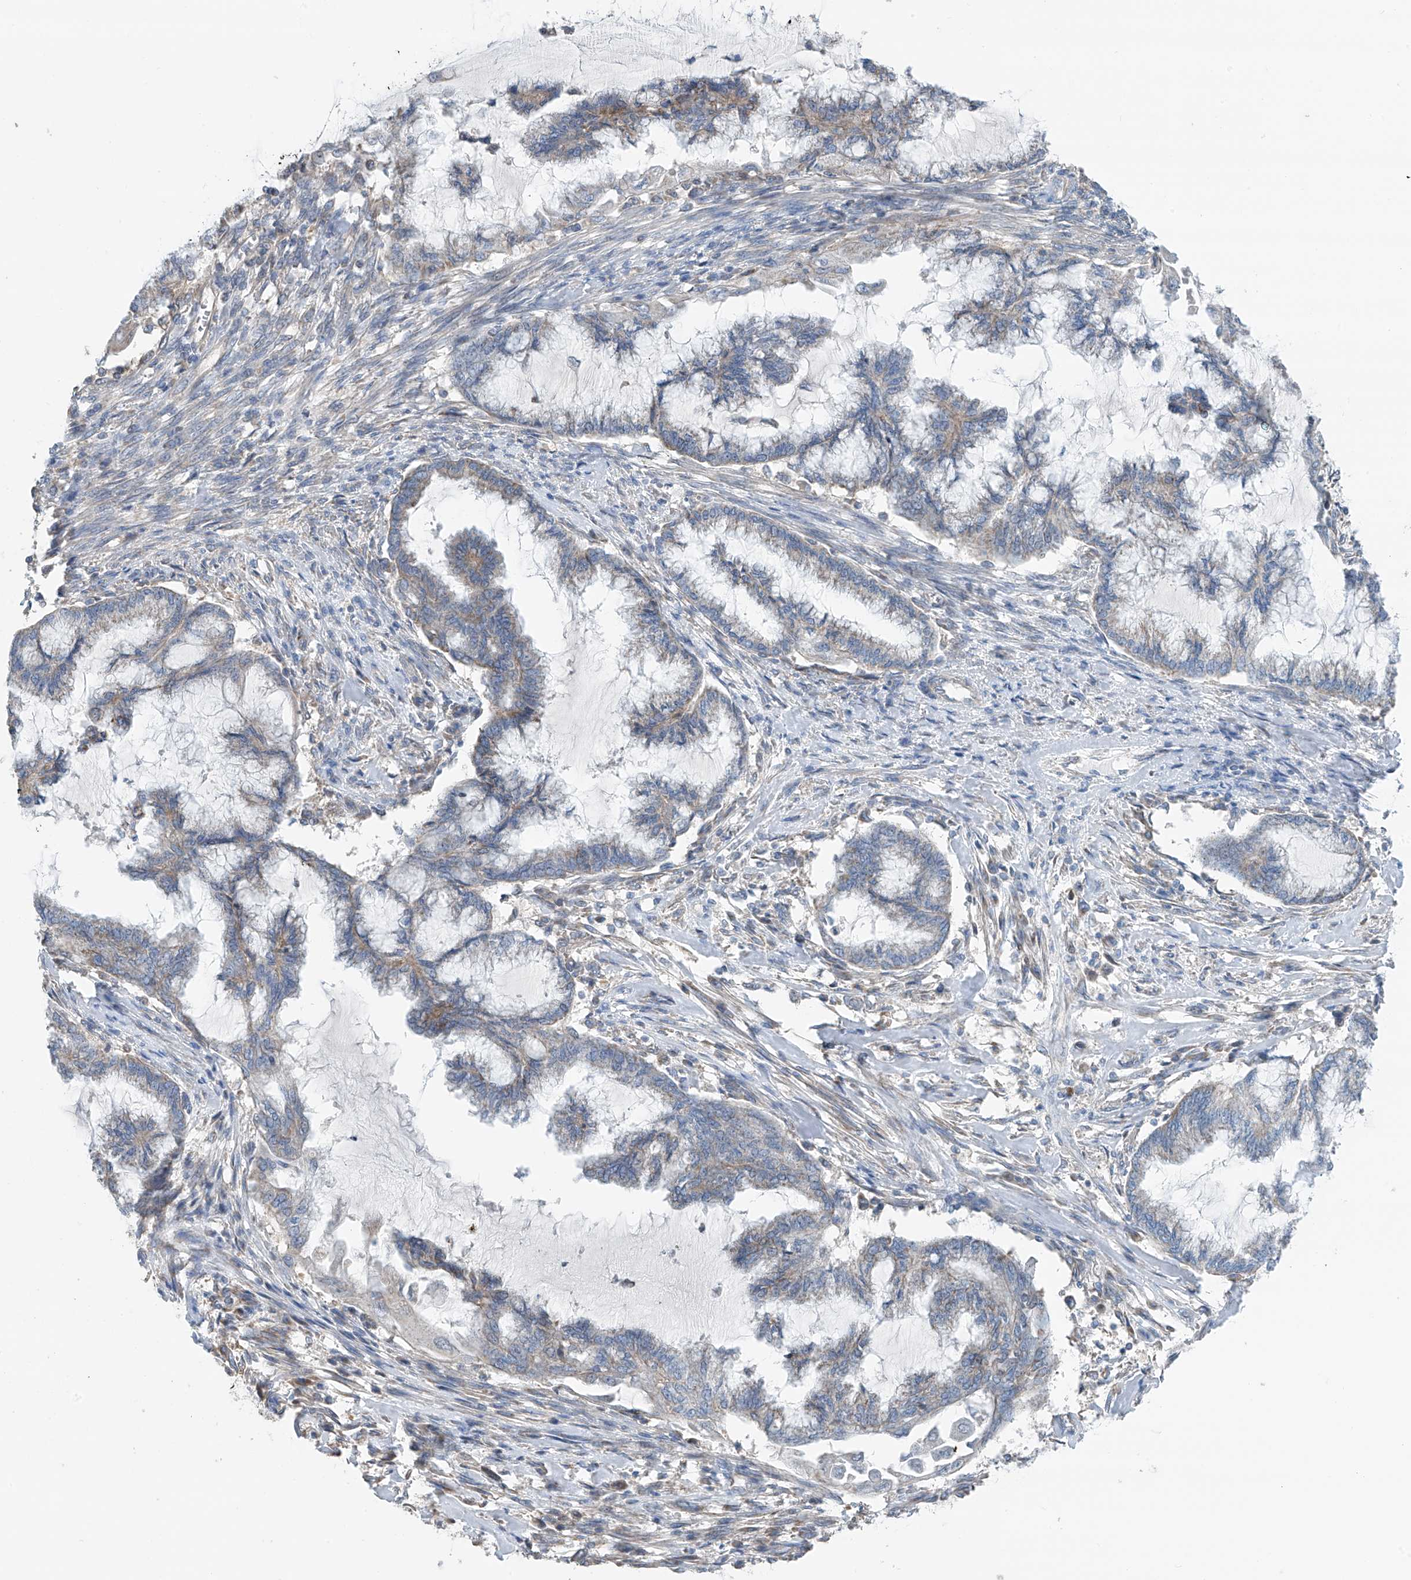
{"staining": {"intensity": "weak", "quantity": "<25%", "location": "cytoplasmic/membranous"}, "tissue": "endometrial cancer", "cell_type": "Tumor cells", "image_type": "cancer", "snomed": [{"axis": "morphology", "description": "Adenocarcinoma, NOS"}, {"axis": "topography", "description": "Endometrium"}], "caption": "Tumor cells are negative for protein expression in human endometrial cancer.", "gene": "SYN3", "patient": {"sex": "female", "age": 86}}